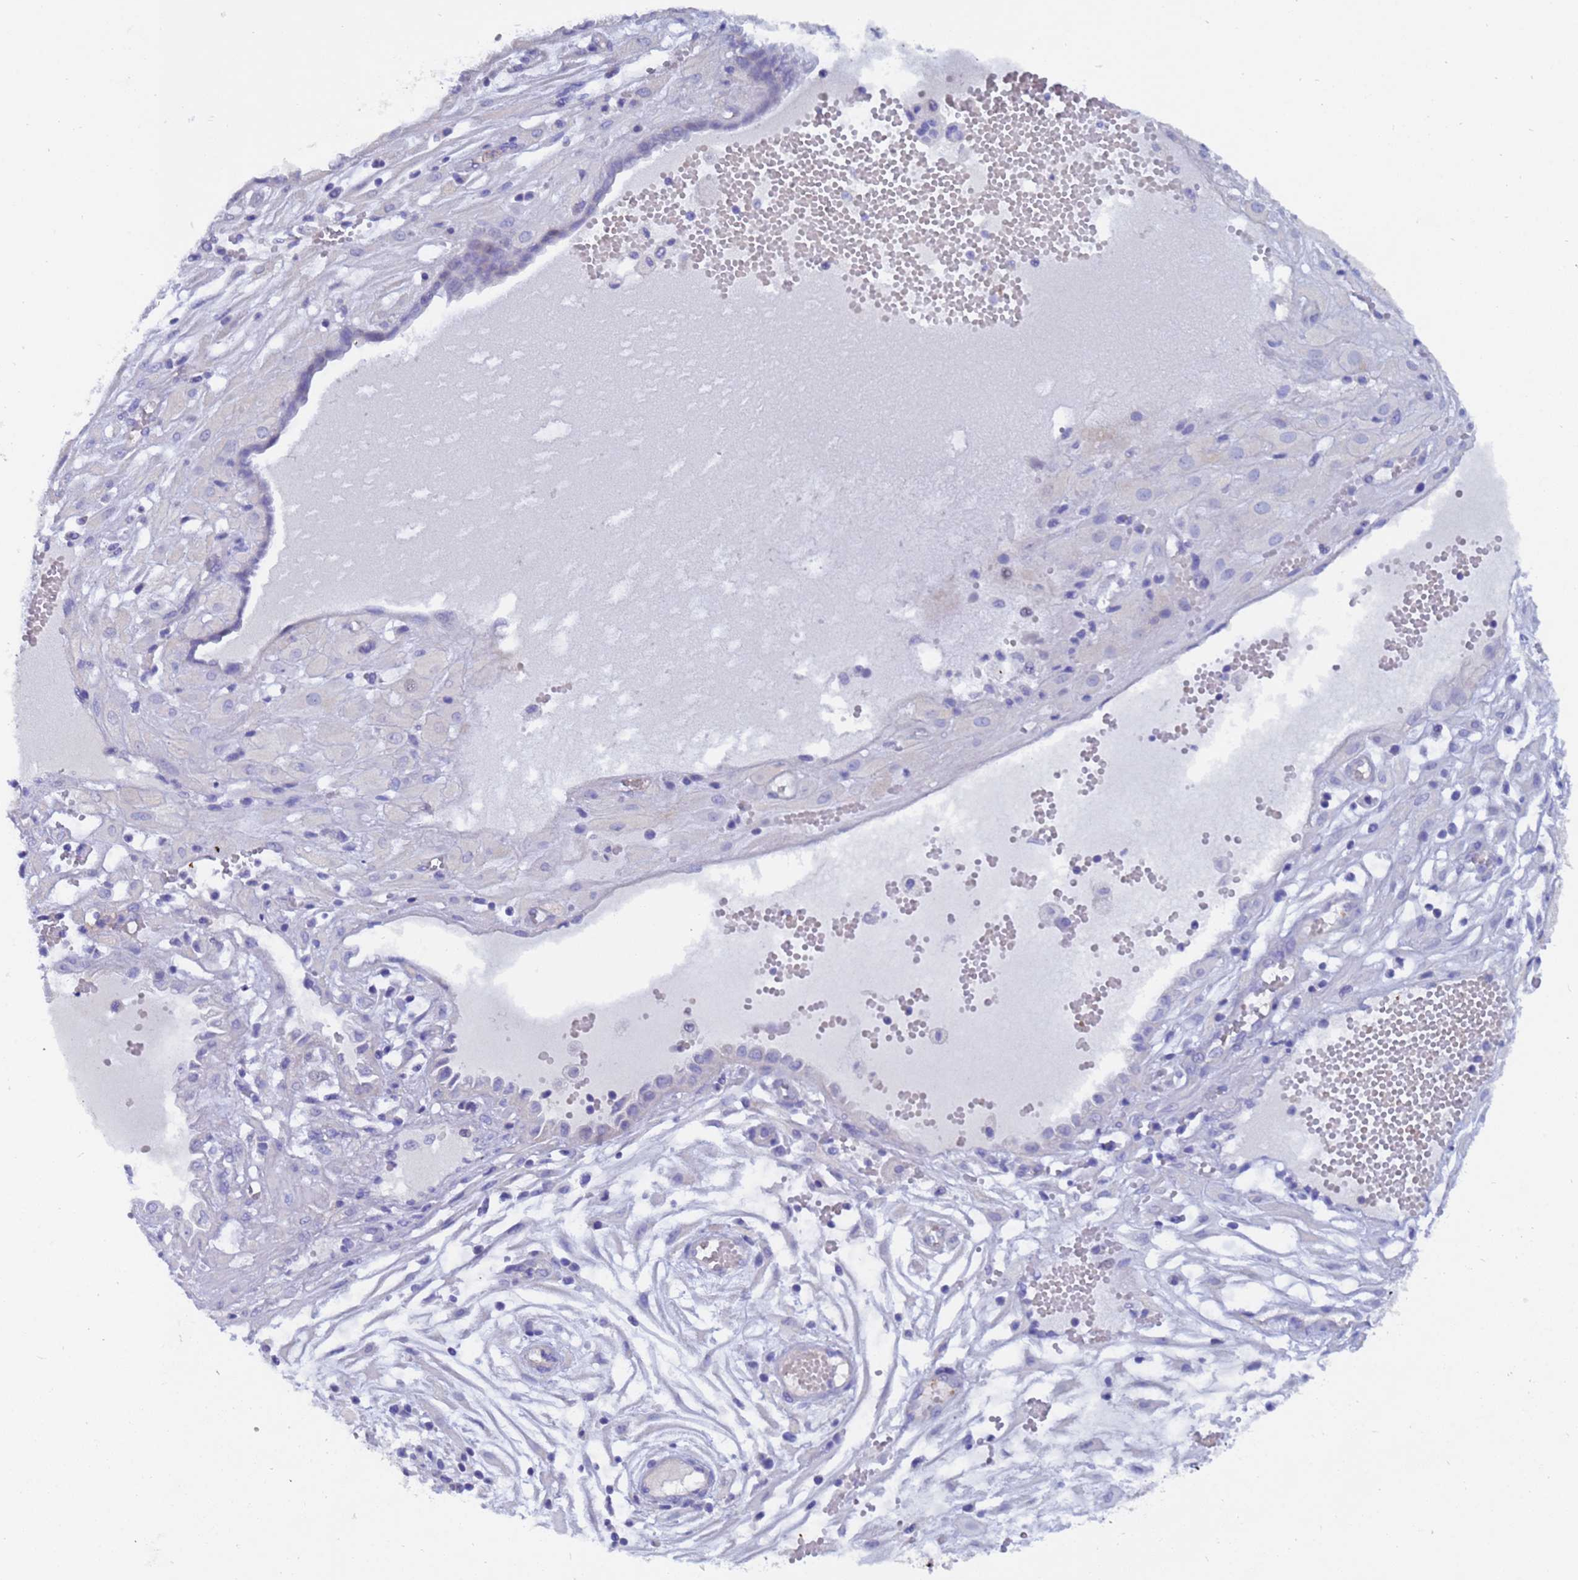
{"staining": {"intensity": "negative", "quantity": "none", "location": "none"}, "tissue": "cervical cancer", "cell_type": "Tumor cells", "image_type": "cancer", "snomed": [{"axis": "morphology", "description": "Squamous cell carcinoma, NOS"}, {"axis": "topography", "description": "Cervix"}], "caption": "This is a histopathology image of IHC staining of squamous cell carcinoma (cervical), which shows no staining in tumor cells.", "gene": "UBE2O", "patient": {"sex": "female", "age": 36}}